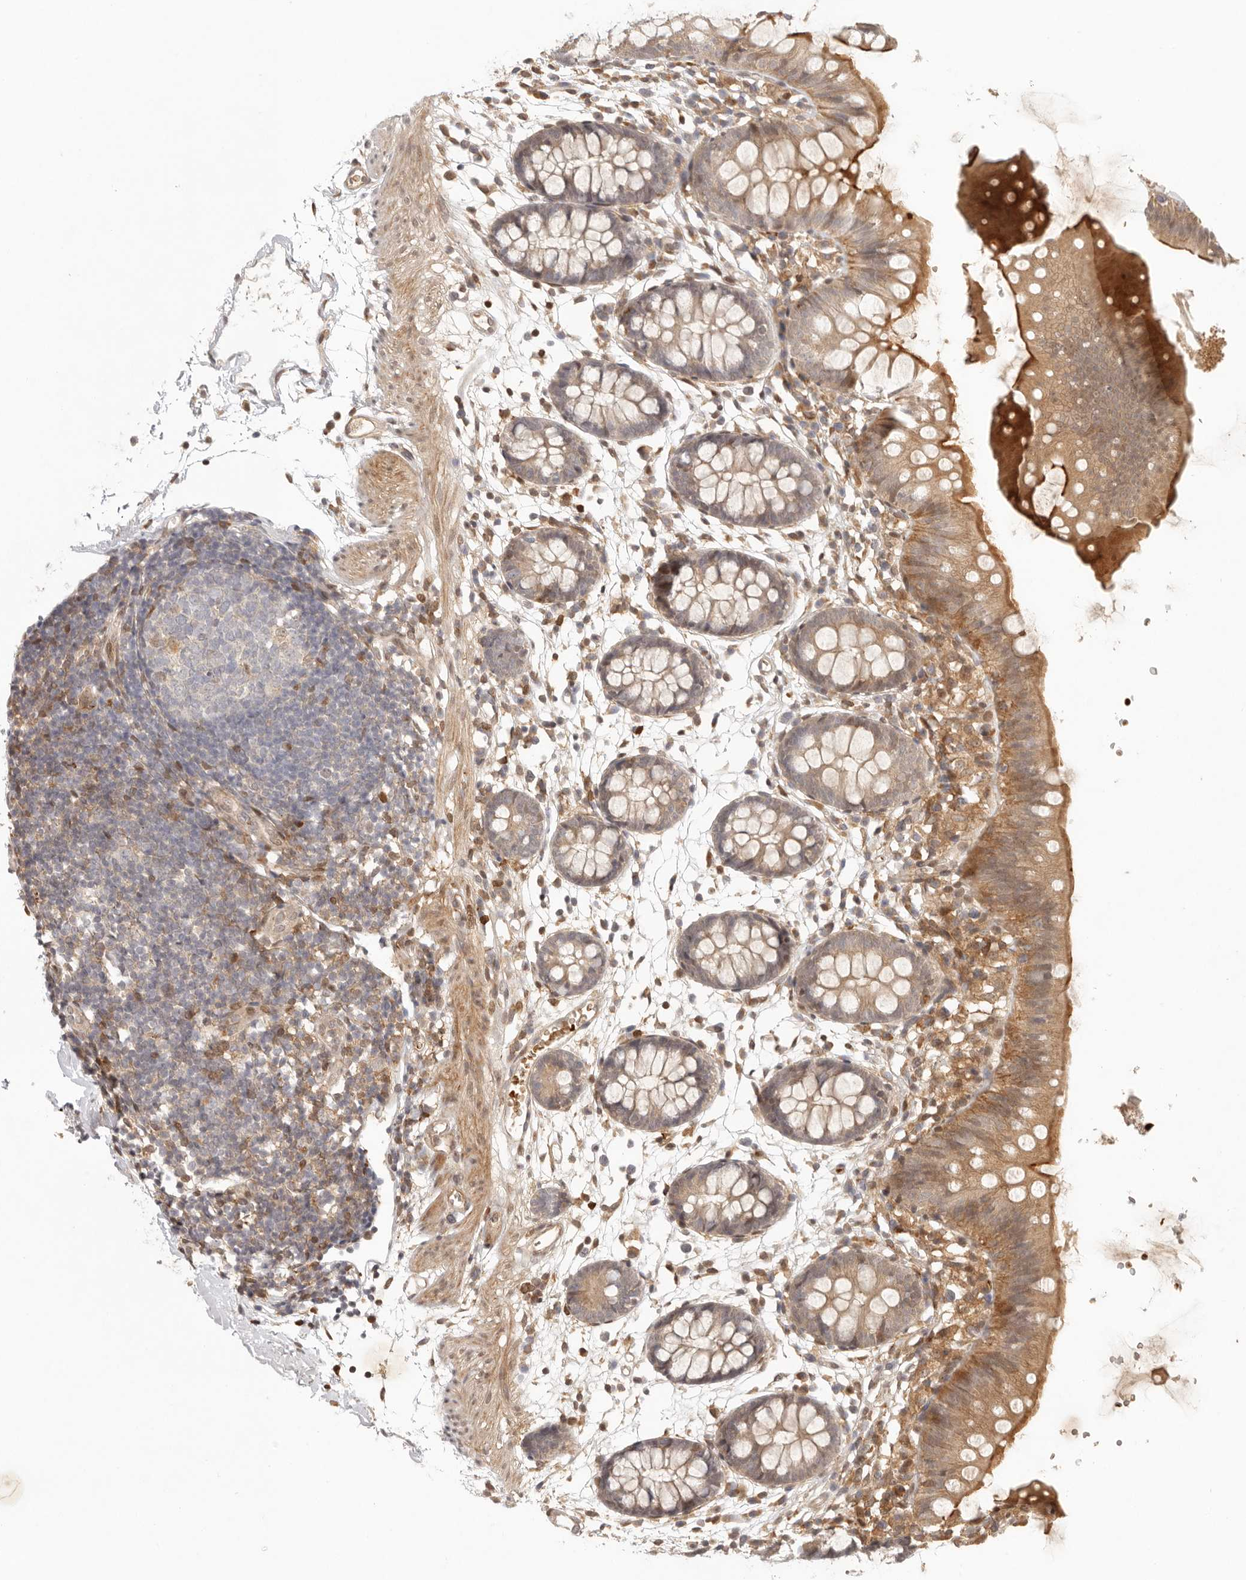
{"staining": {"intensity": "weak", "quantity": ">75%", "location": "cytoplasmic/membranous,nuclear"}, "tissue": "colon", "cell_type": "Endothelial cells", "image_type": "normal", "snomed": [{"axis": "morphology", "description": "Normal tissue, NOS"}, {"axis": "topography", "description": "Colon"}], "caption": "Protein staining exhibits weak cytoplasmic/membranous,nuclear positivity in approximately >75% of endothelial cells in unremarkable colon. Nuclei are stained in blue.", "gene": "AHDC1", "patient": {"sex": "male", "age": 56}}